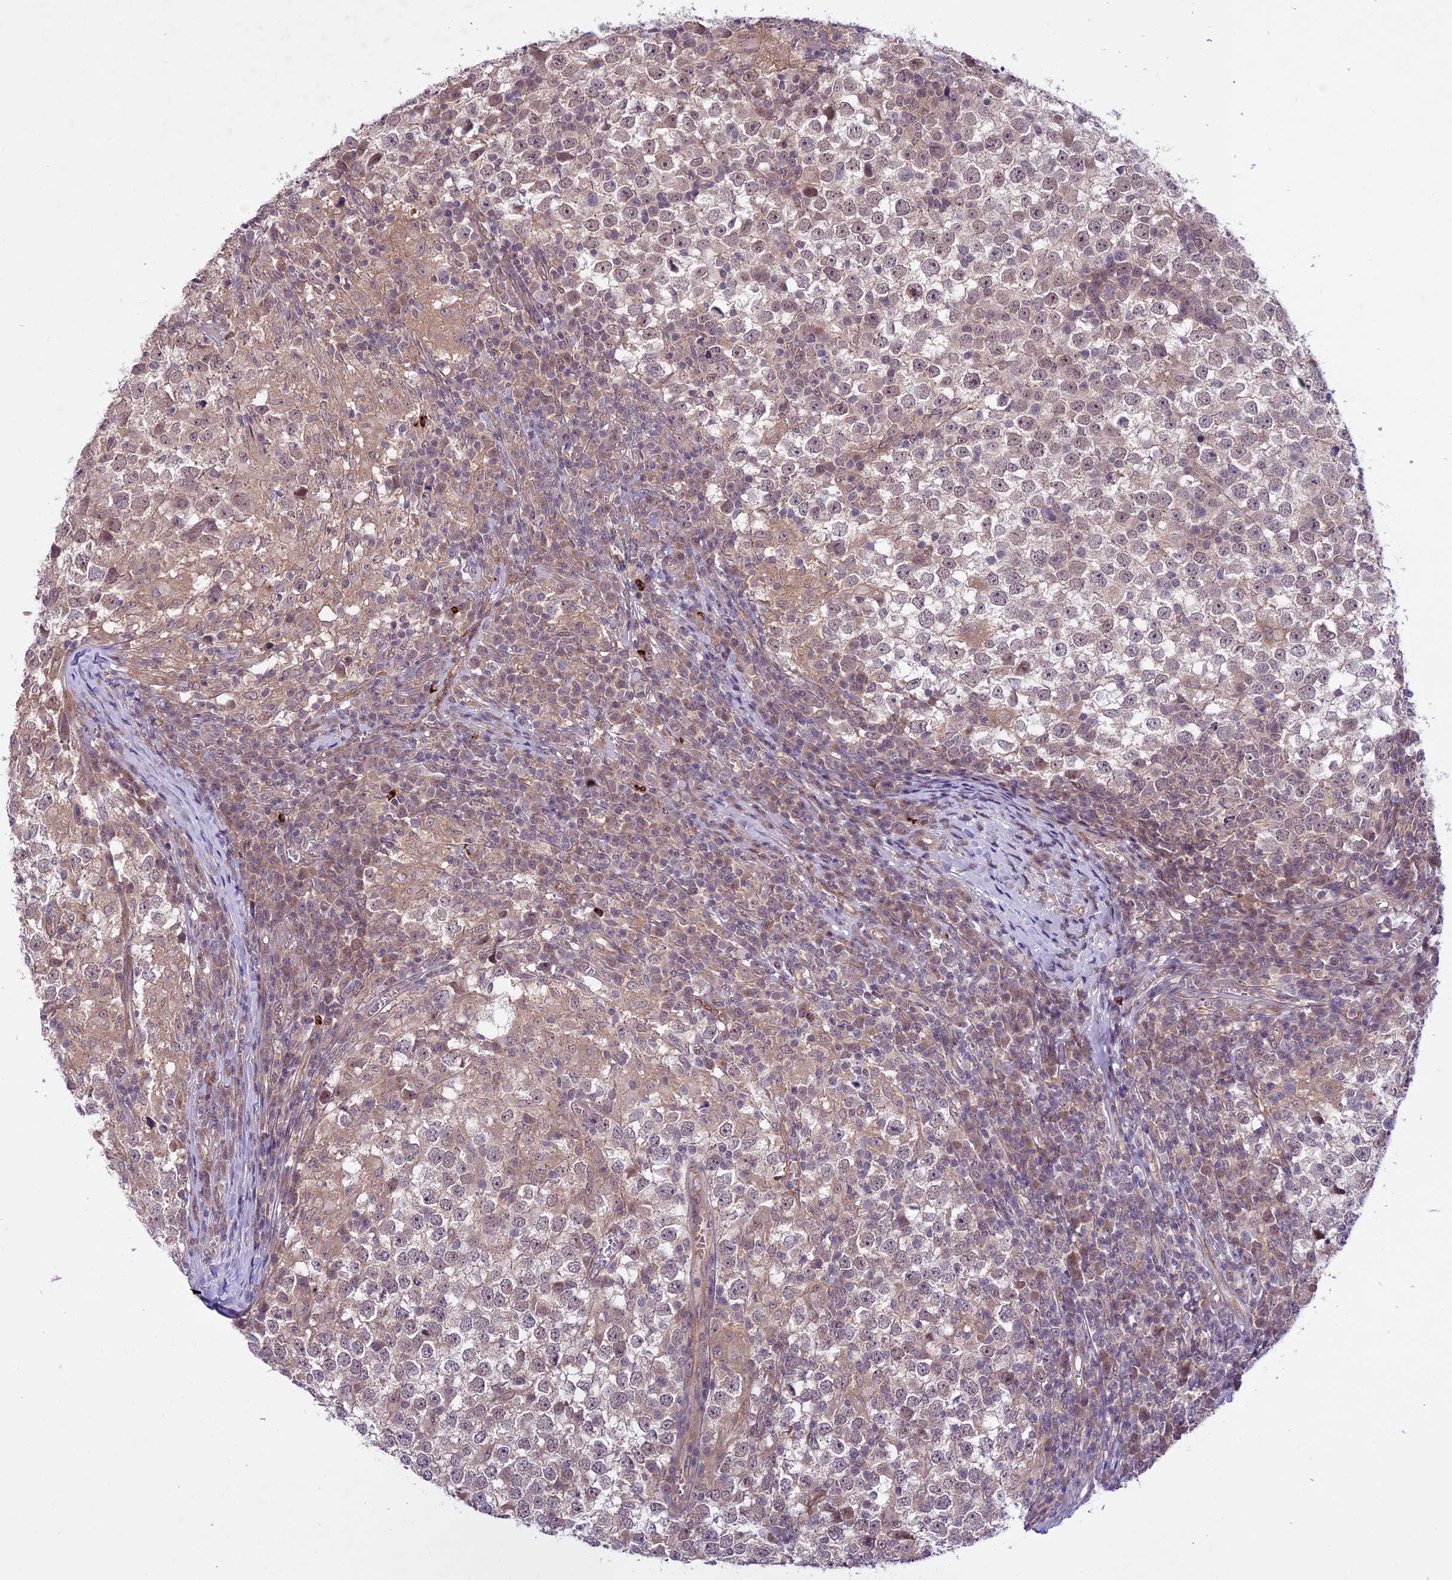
{"staining": {"intensity": "weak", "quantity": "25%-75%", "location": "cytoplasmic/membranous,nuclear"}, "tissue": "testis cancer", "cell_type": "Tumor cells", "image_type": "cancer", "snomed": [{"axis": "morphology", "description": "Seminoma, NOS"}, {"axis": "topography", "description": "Testis"}], "caption": "Protein staining of seminoma (testis) tissue exhibits weak cytoplasmic/membranous and nuclear expression in about 25%-75% of tumor cells.", "gene": "SPRED1", "patient": {"sex": "male", "age": 65}}